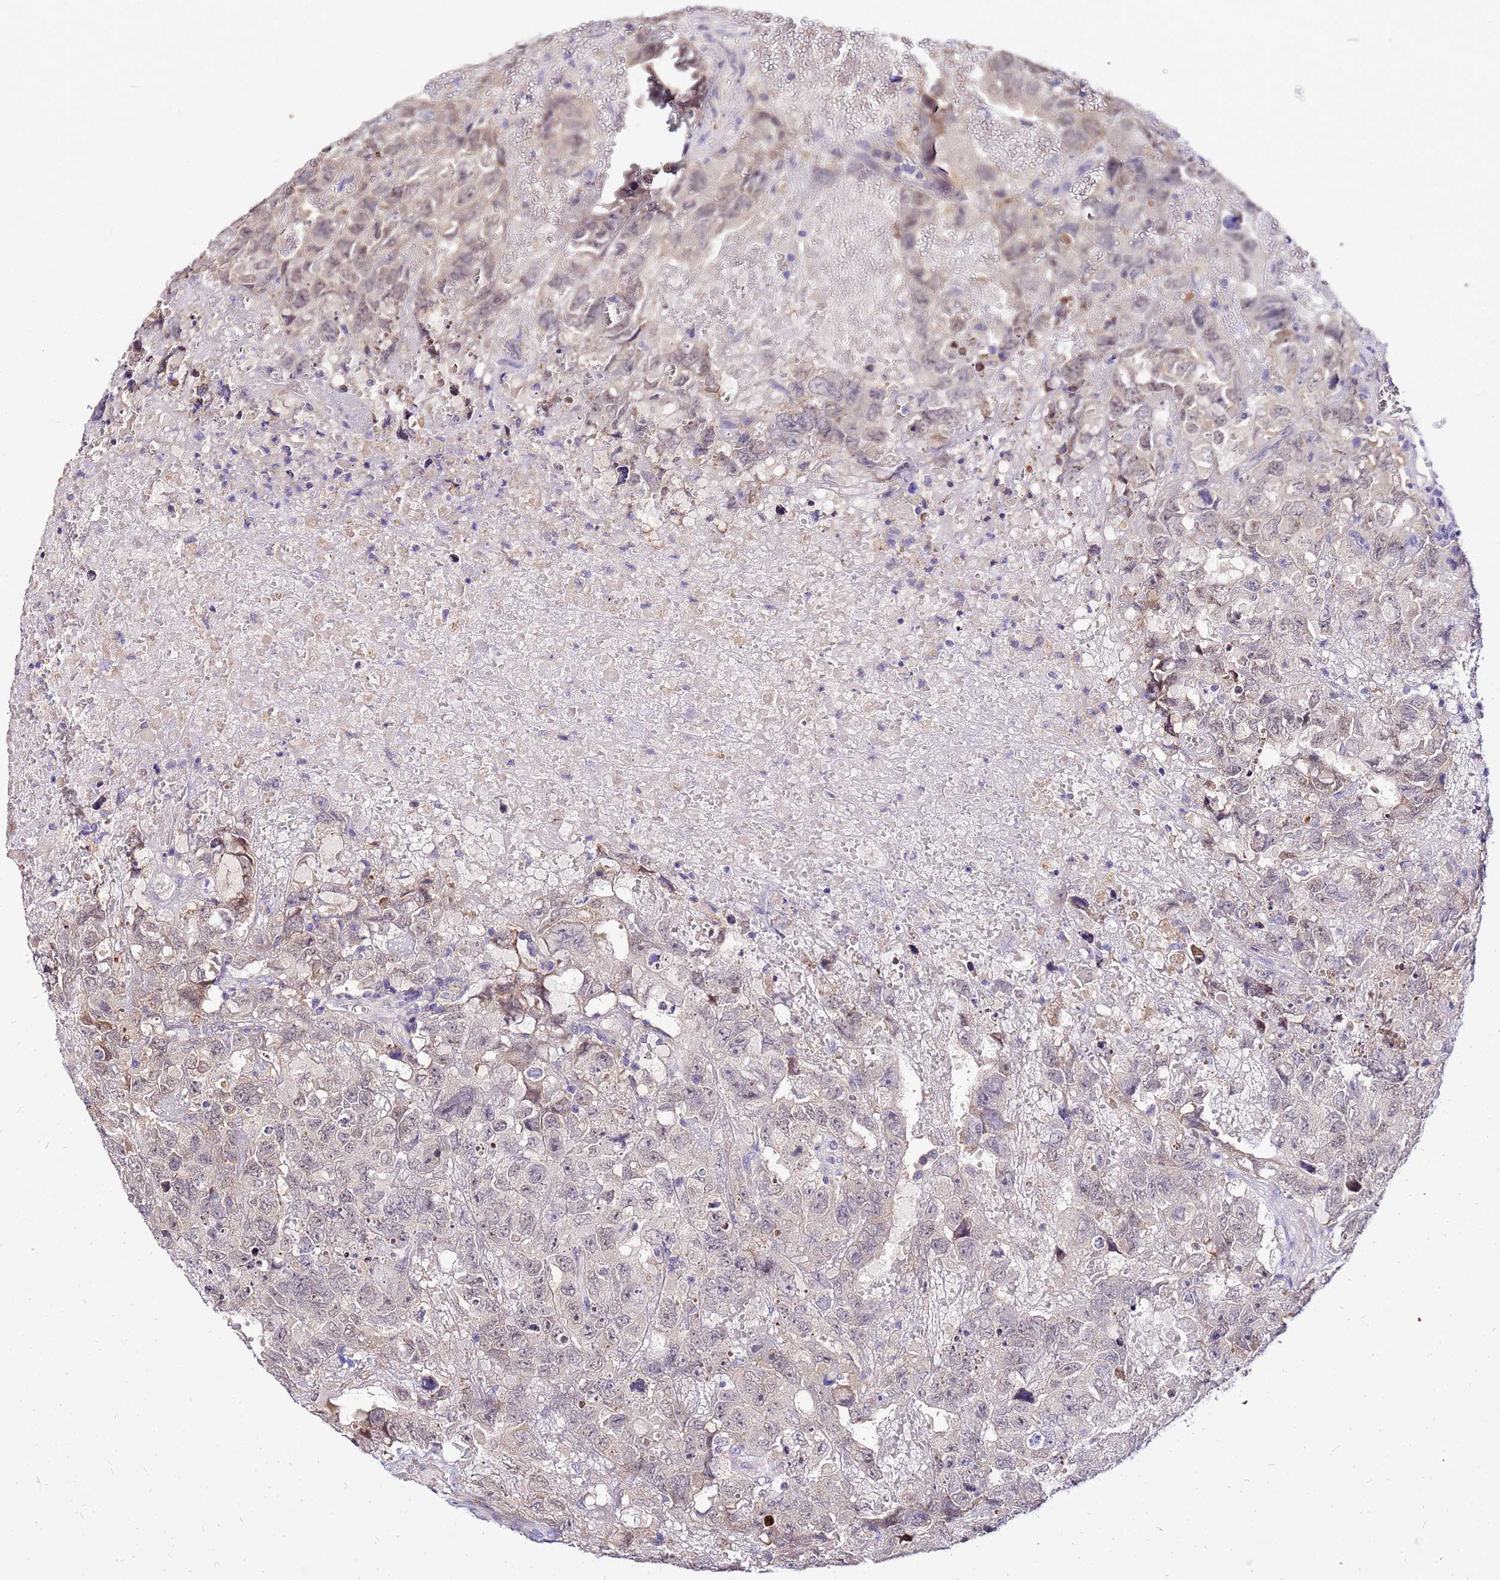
{"staining": {"intensity": "weak", "quantity": "25%-75%", "location": "cytoplasmic/membranous,nuclear"}, "tissue": "testis cancer", "cell_type": "Tumor cells", "image_type": "cancer", "snomed": [{"axis": "morphology", "description": "Carcinoma, Embryonal, NOS"}, {"axis": "topography", "description": "Testis"}], "caption": "High-power microscopy captured an immunohistochemistry image of testis cancer, revealing weak cytoplasmic/membranous and nuclear staining in approximately 25%-75% of tumor cells.", "gene": "HERC5", "patient": {"sex": "male", "age": 45}}